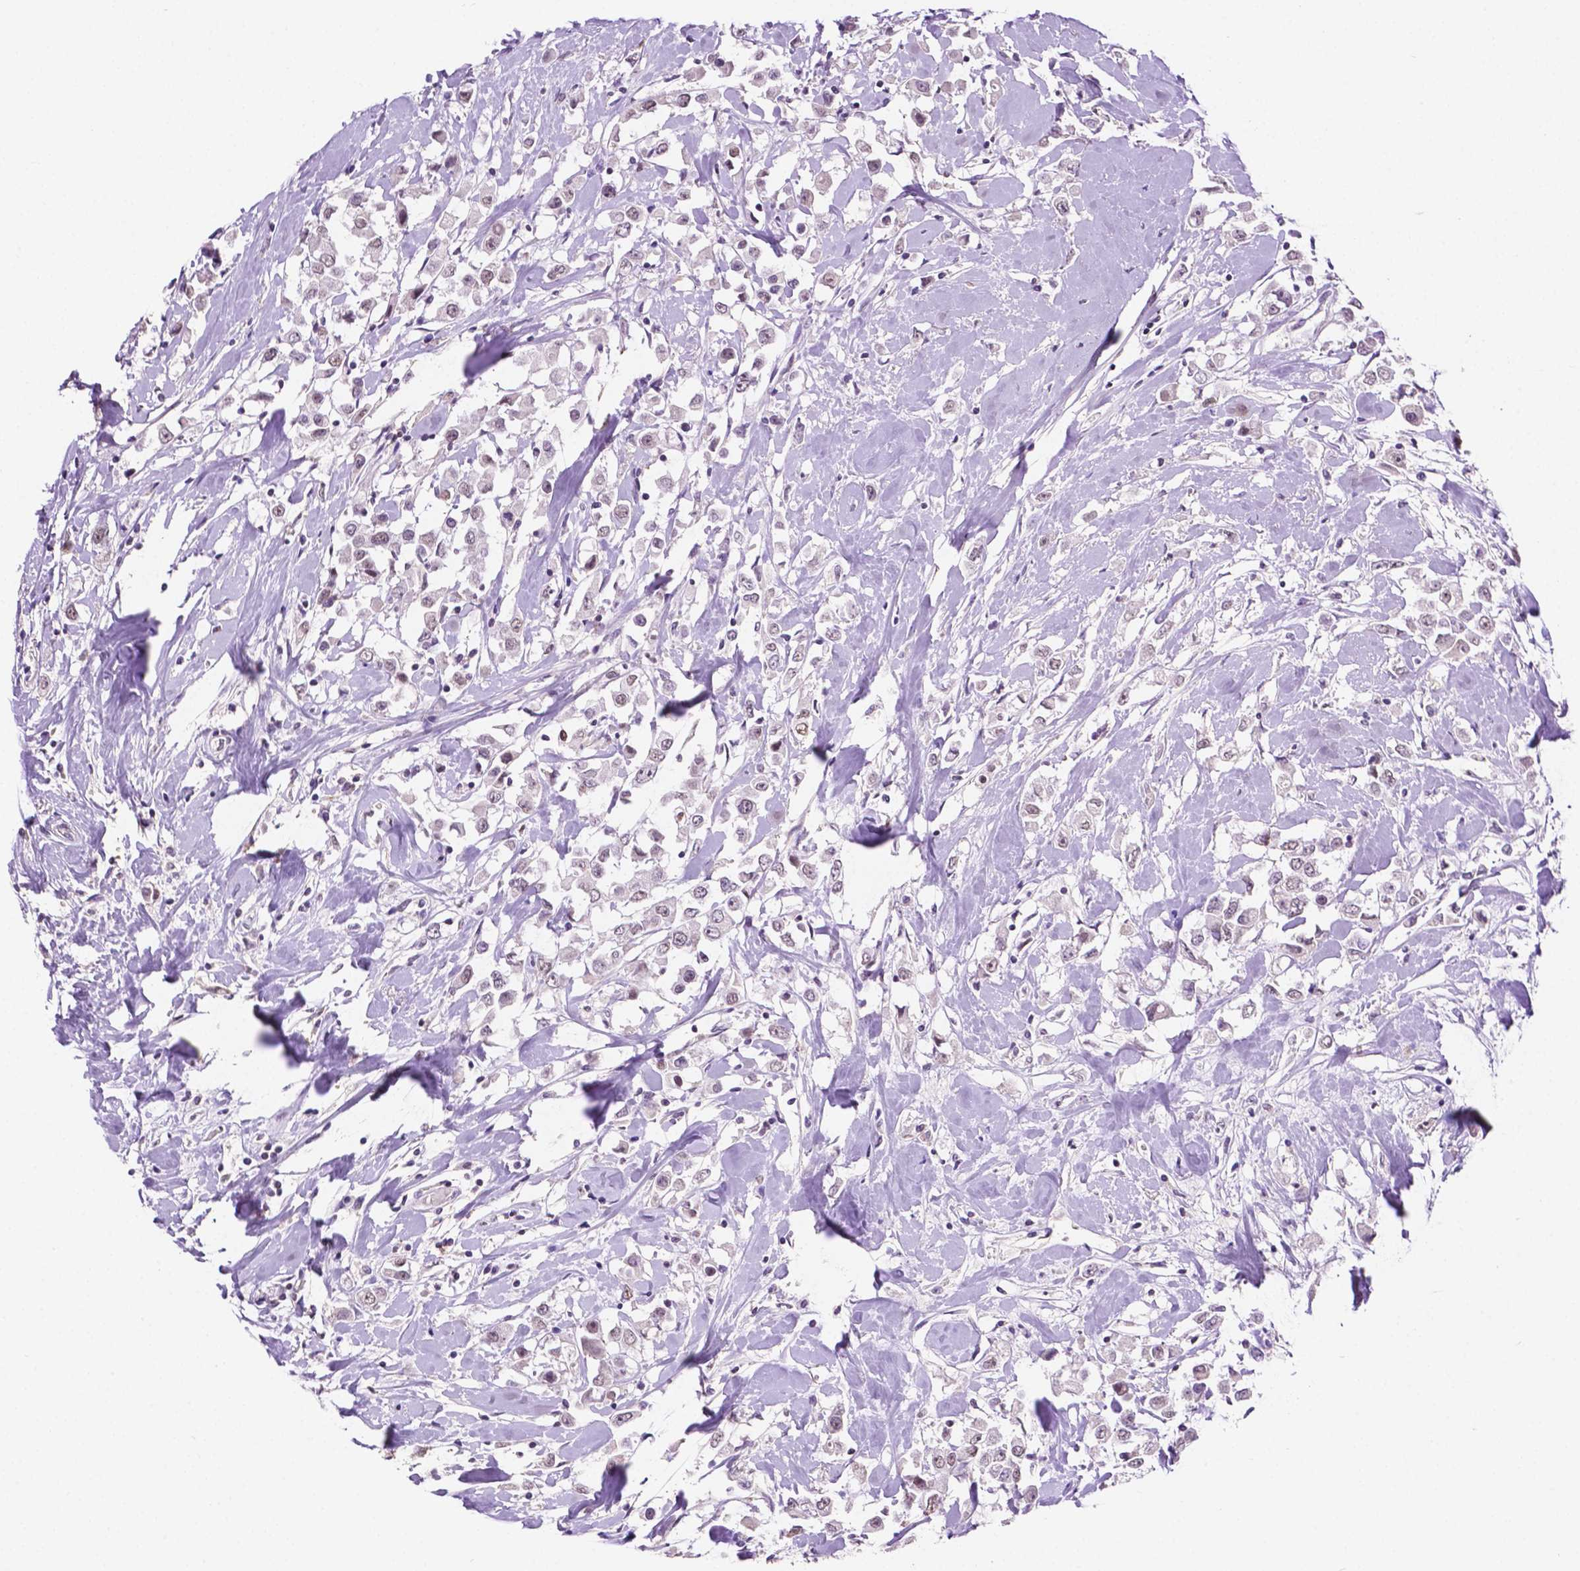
{"staining": {"intensity": "weak", "quantity": ">75%", "location": "nuclear"}, "tissue": "breast cancer", "cell_type": "Tumor cells", "image_type": "cancer", "snomed": [{"axis": "morphology", "description": "Duct carcinoma"}, {"axis": "topography", "description": "Breast"}], "caption": "Breast cancer (intraductal carcinoma) was stained to show a protein in brown. There is low levels of weak nuclear positivity in about >75% of tumor cells.", "gene": "PTPN6", "patient": {"sex": "female", "age": 61}}